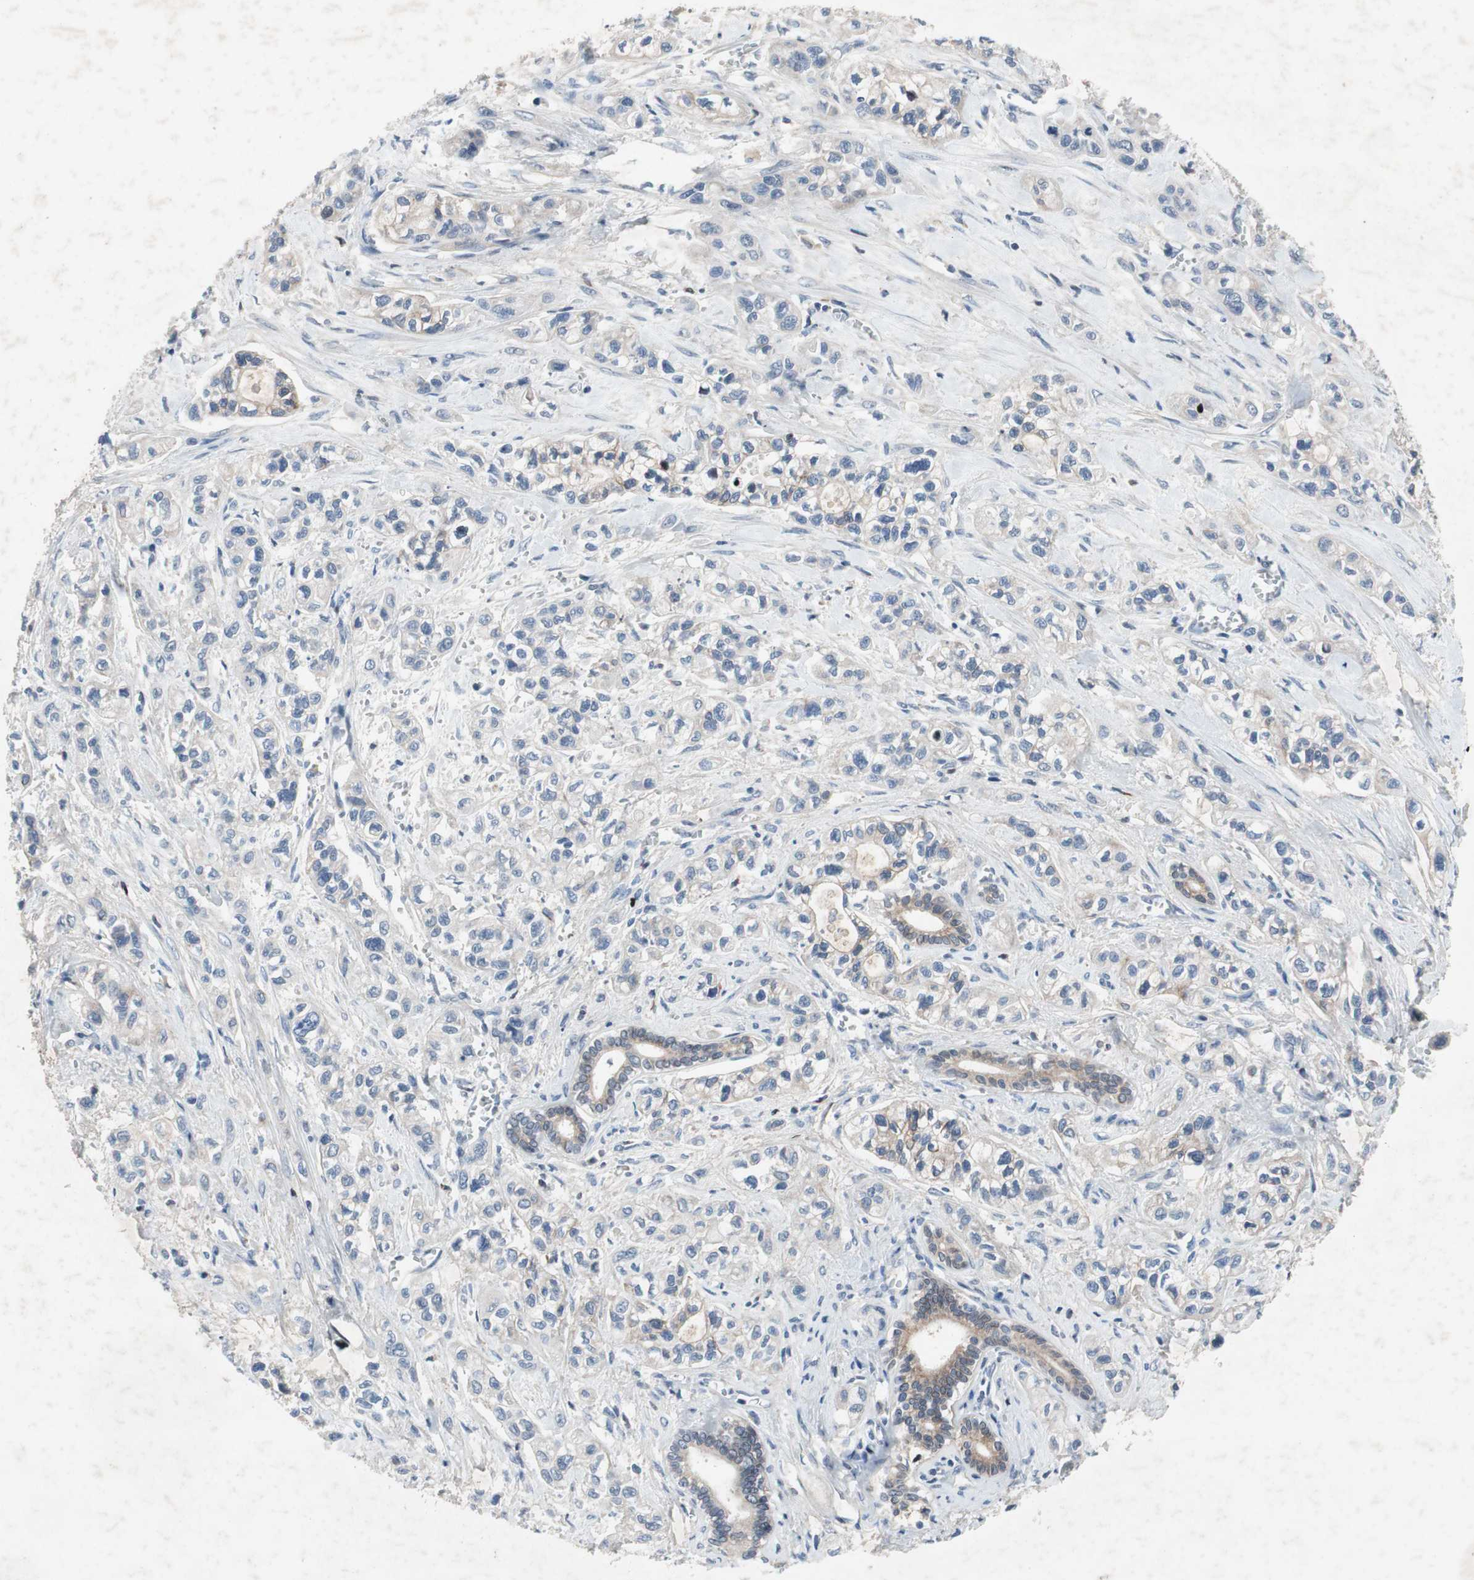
{"staining": {"intensity": "negative", "quantity": "none", "location": "none"}, "tissue": "pancreatic cancer", "cell_type": "Tumor cells", "image_type": "cancer", "snomed": [{"axis": "morphology", "description": "Adenocarcinoma, NOS"}, {"axis": "topography", "description": "Pancreas"}], "caption": "Human pancreatic adenocarcinoma stained for a protein using immunohistochemistry reveals no expression in tumor cells.", "gene": "MUTYH", "patient": {"sex": "male", "age": 74}}